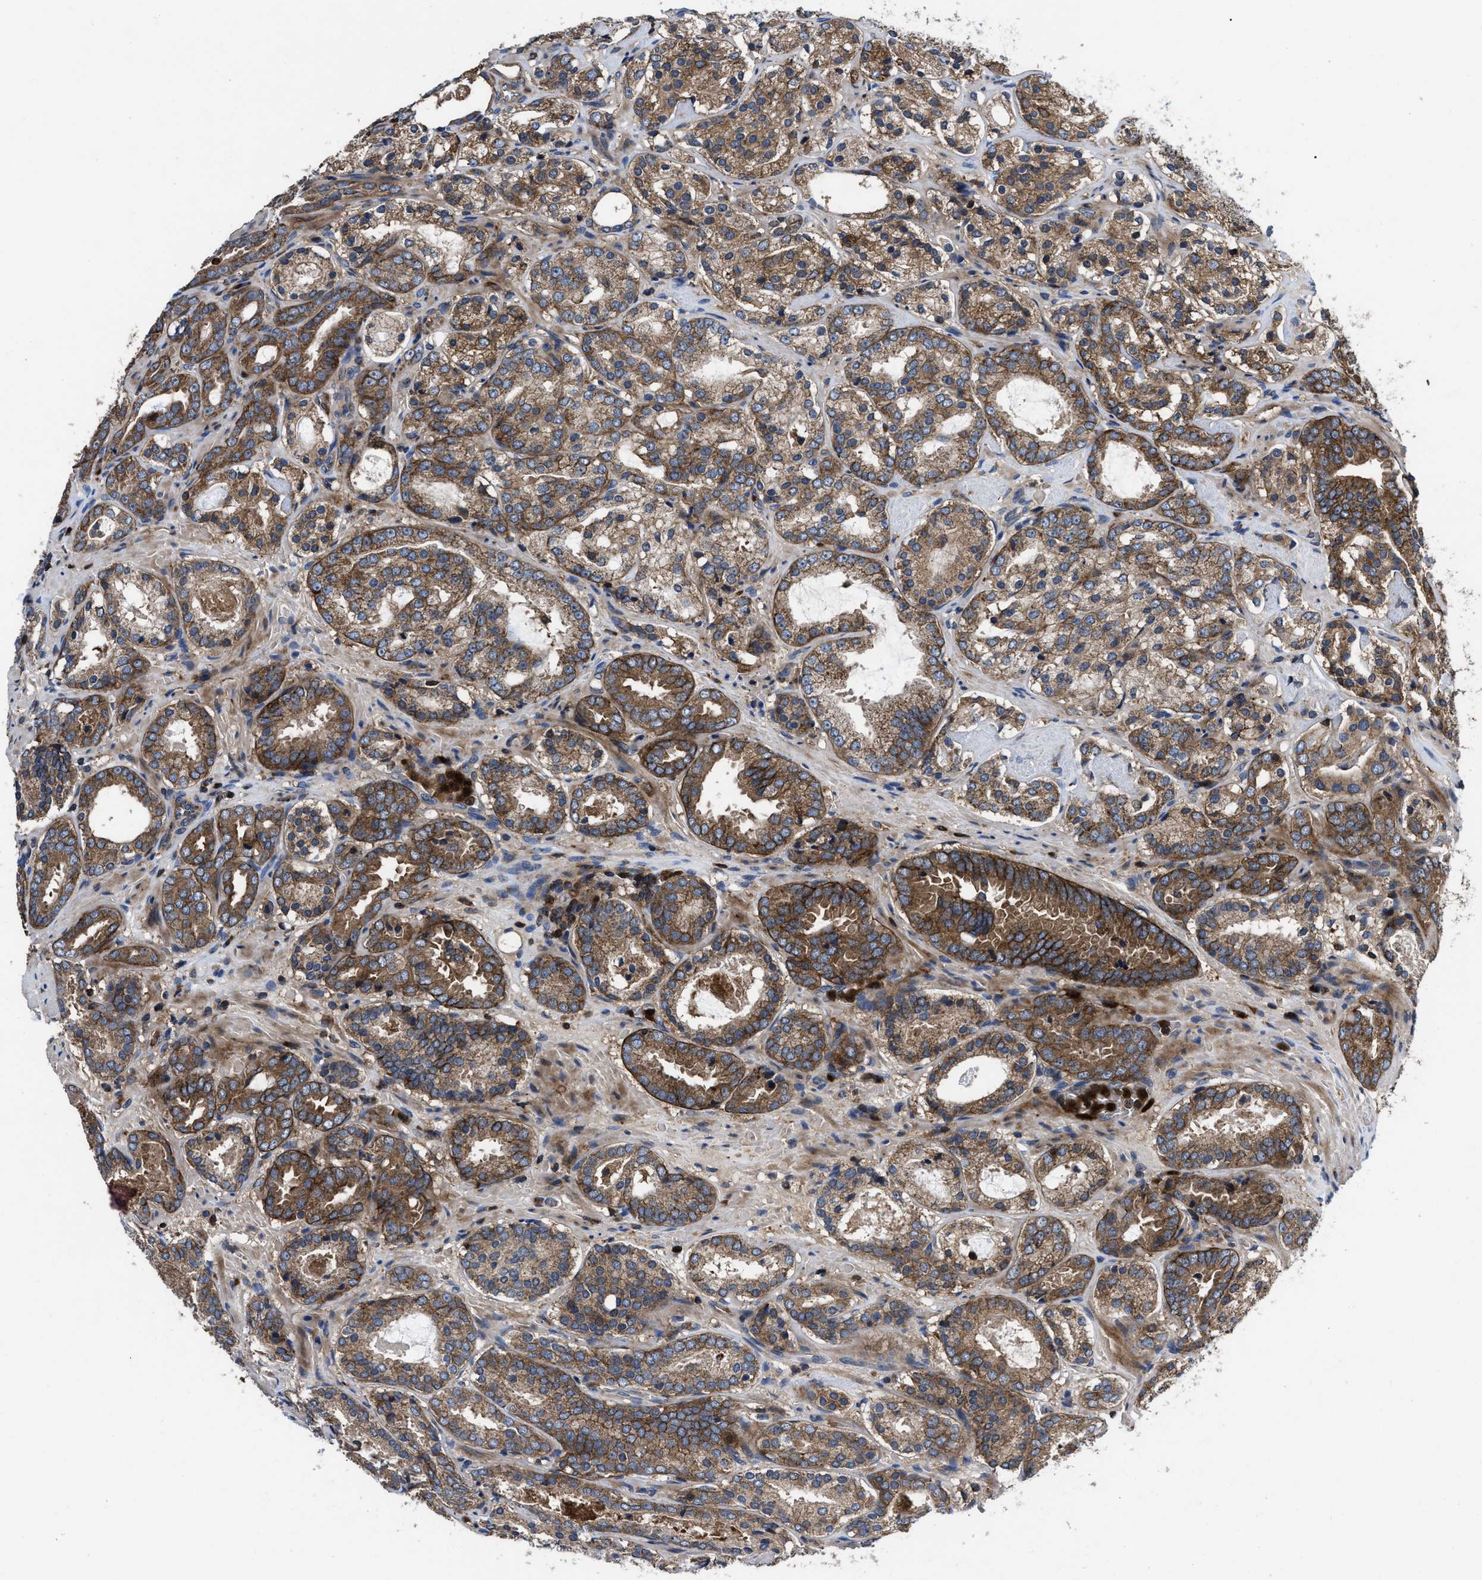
{"staining": {"intensity": "strong", "quantity": ">75%", "location": "cytoplasmic/membranous"}, "tissue": "prostate cancer", "cell_type": "Tumor cells", "image_type": "cancer", "snomed": [{"axis": "morphology", "description": "Adenocarcinoma, Low grade"}, {"axis": "topography", "description": "Prostate"}], "caption": "Immunohistochemical staining of human adenocarcinoma (low-grade) (prostate) shows strong cytoplasmic/membranous protein staining in about >75% of tumor cells.", "gene": "YBEY", "patient": {"sex": "male", "age": 69}}